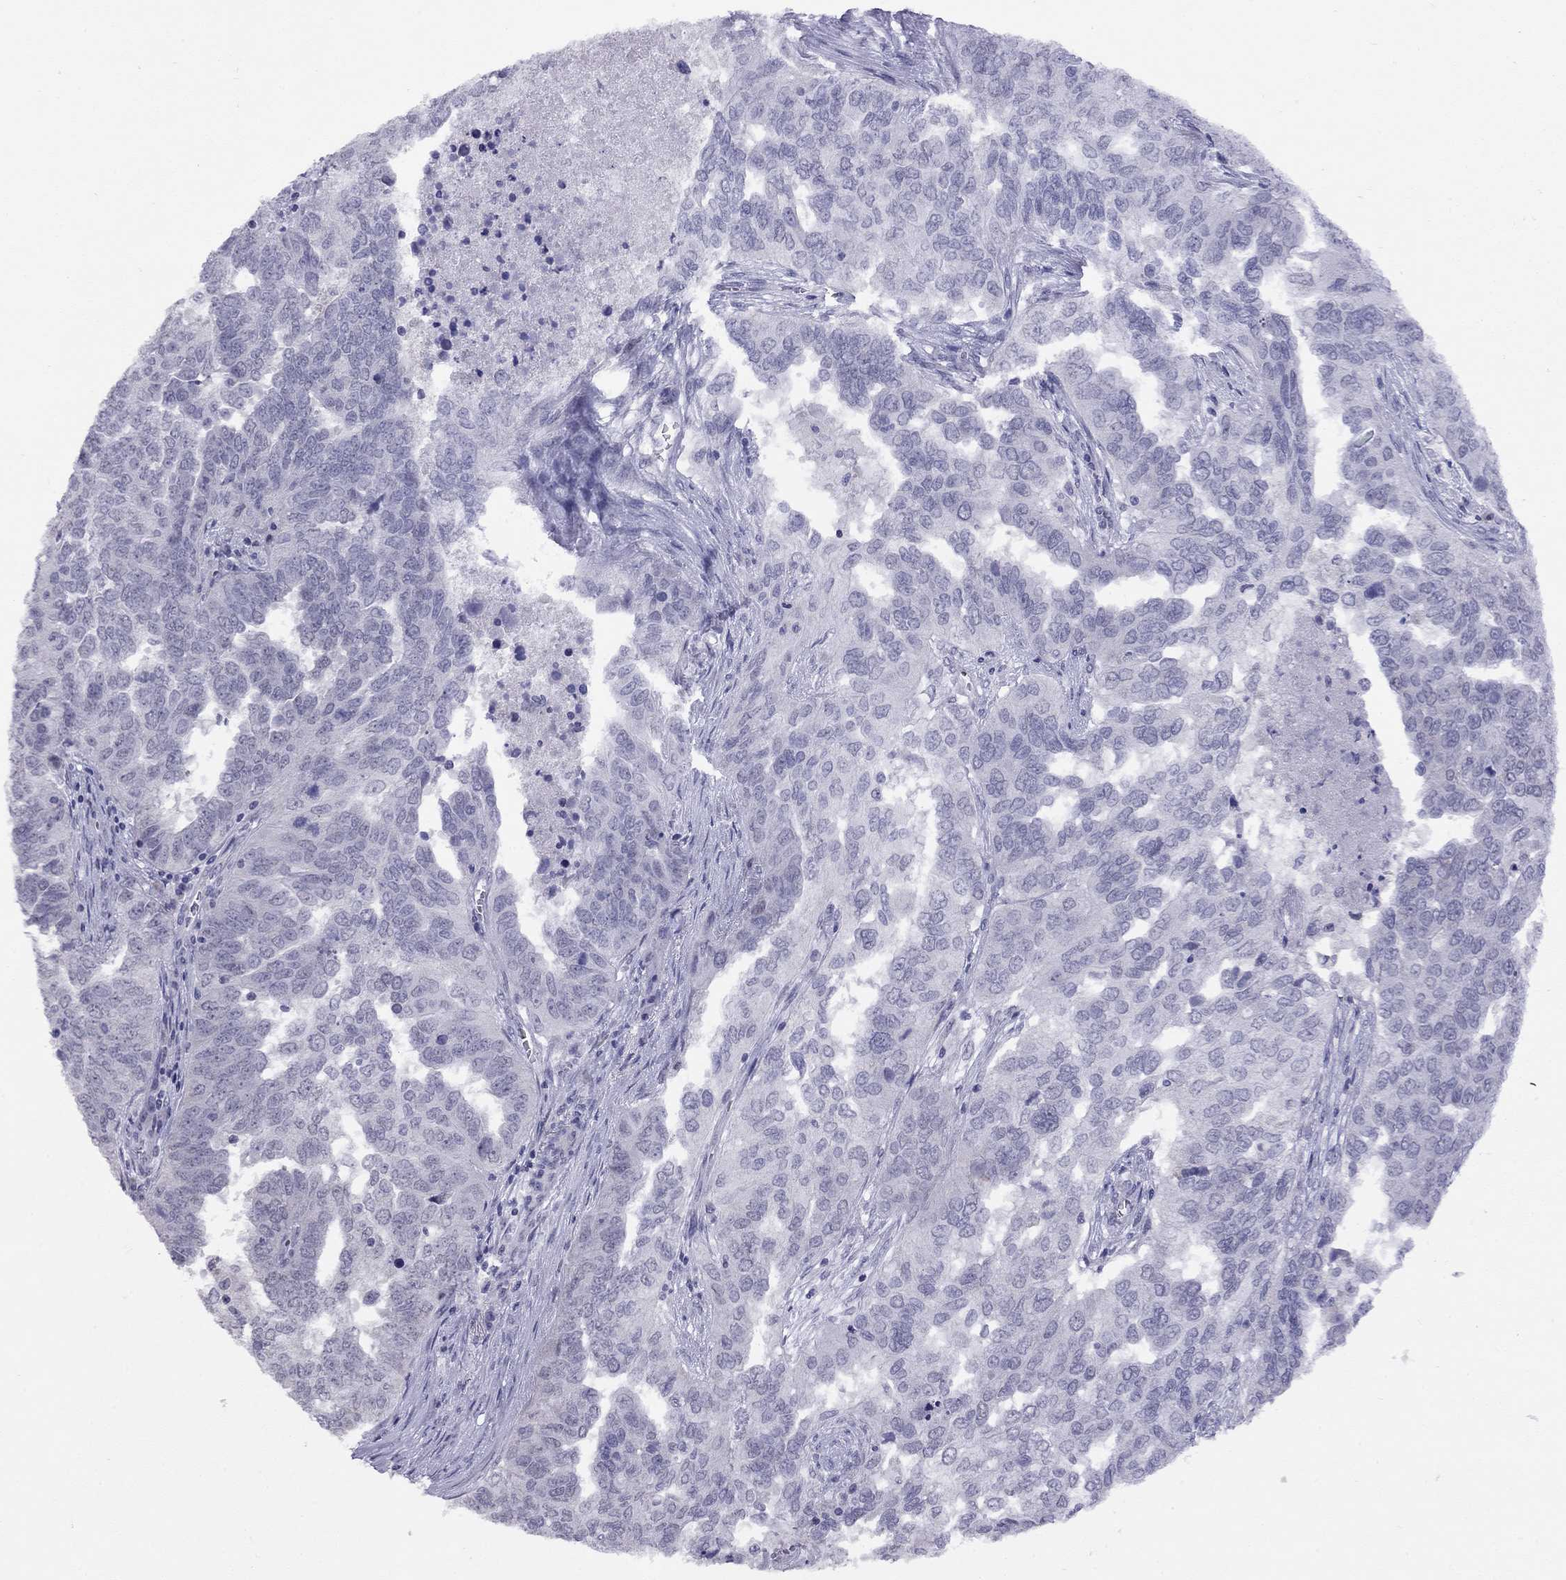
{"staining": {"intensity": "negative", "quantity": "none", "location": "none"}, "tissue": "ovarian cancer", "cell_type": "Tumor cells", "image_type": "cancer", "snomed": [{"axis": "morphology", "description": "Carcinoma, endometroid"}, {"axis": "topography", "description": "Soft tissue"}, {"axis": "topography", "description": "Ovary"}], "caption": "There is no significant expression in tumor cells of ovarian cancer (endometroid carcinoma).", "gene": "HES5", "patient": {"sex": "female", "age": 52}}